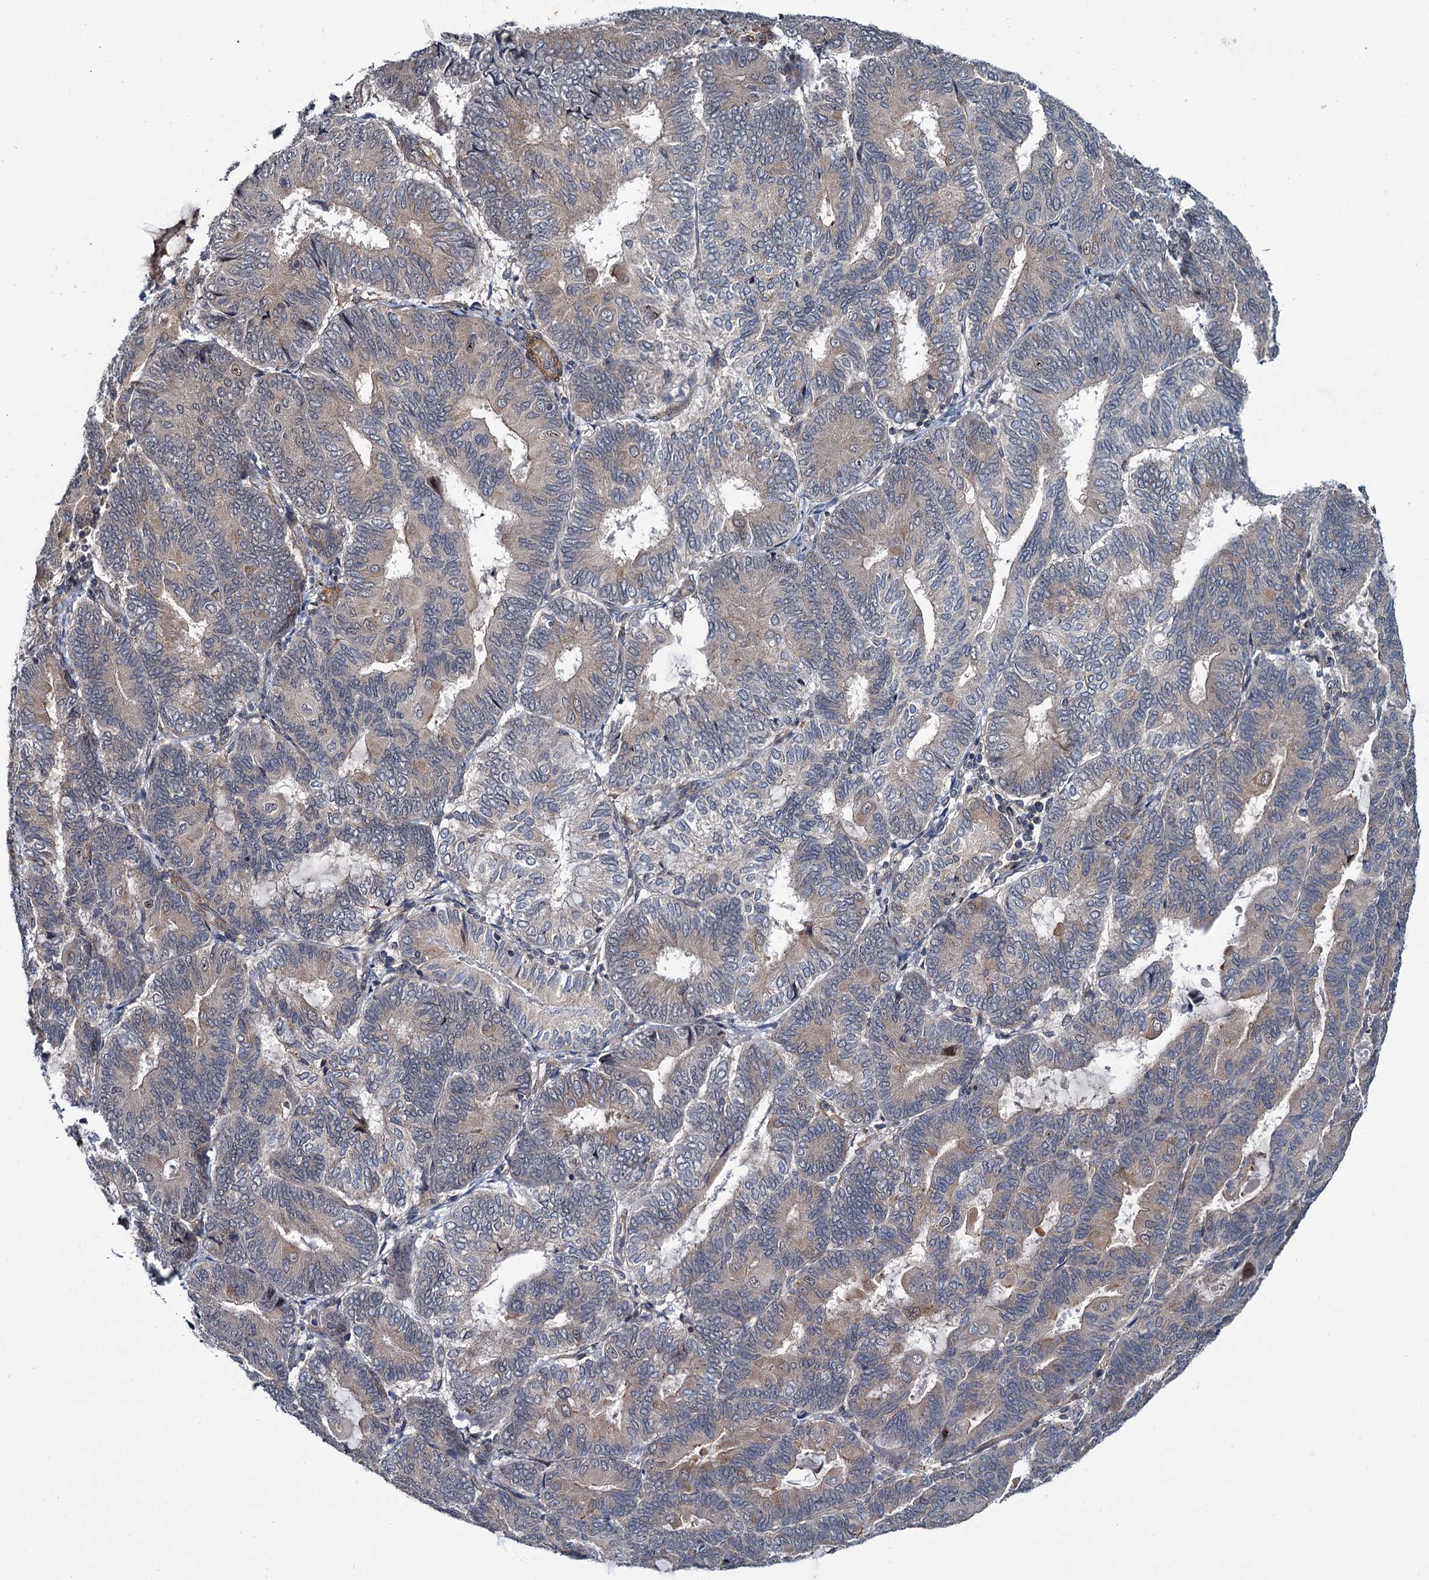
{"staining": {"intensity": "weak", "quantity": "25%-75%", "location": "cytoplasmic/membranous"}, "tissue": "endometrial cancer", "cell_type": "Tumor cells", "image_type": "cancer", "snomed": [{"axis": "morphology", "description": "Adenocarcinoma, NOS"}, {"axis": "topography", "description": "Endometrium"}], "caption": "Endometrial cancer tissue reveals weak cytoplasmic/membranous expression in about 25%-75% of tumor cells, visualized by immunohistochemistry.", "gene": "ARHGAP42", "patient": {"sex": "female", "age": 81}}